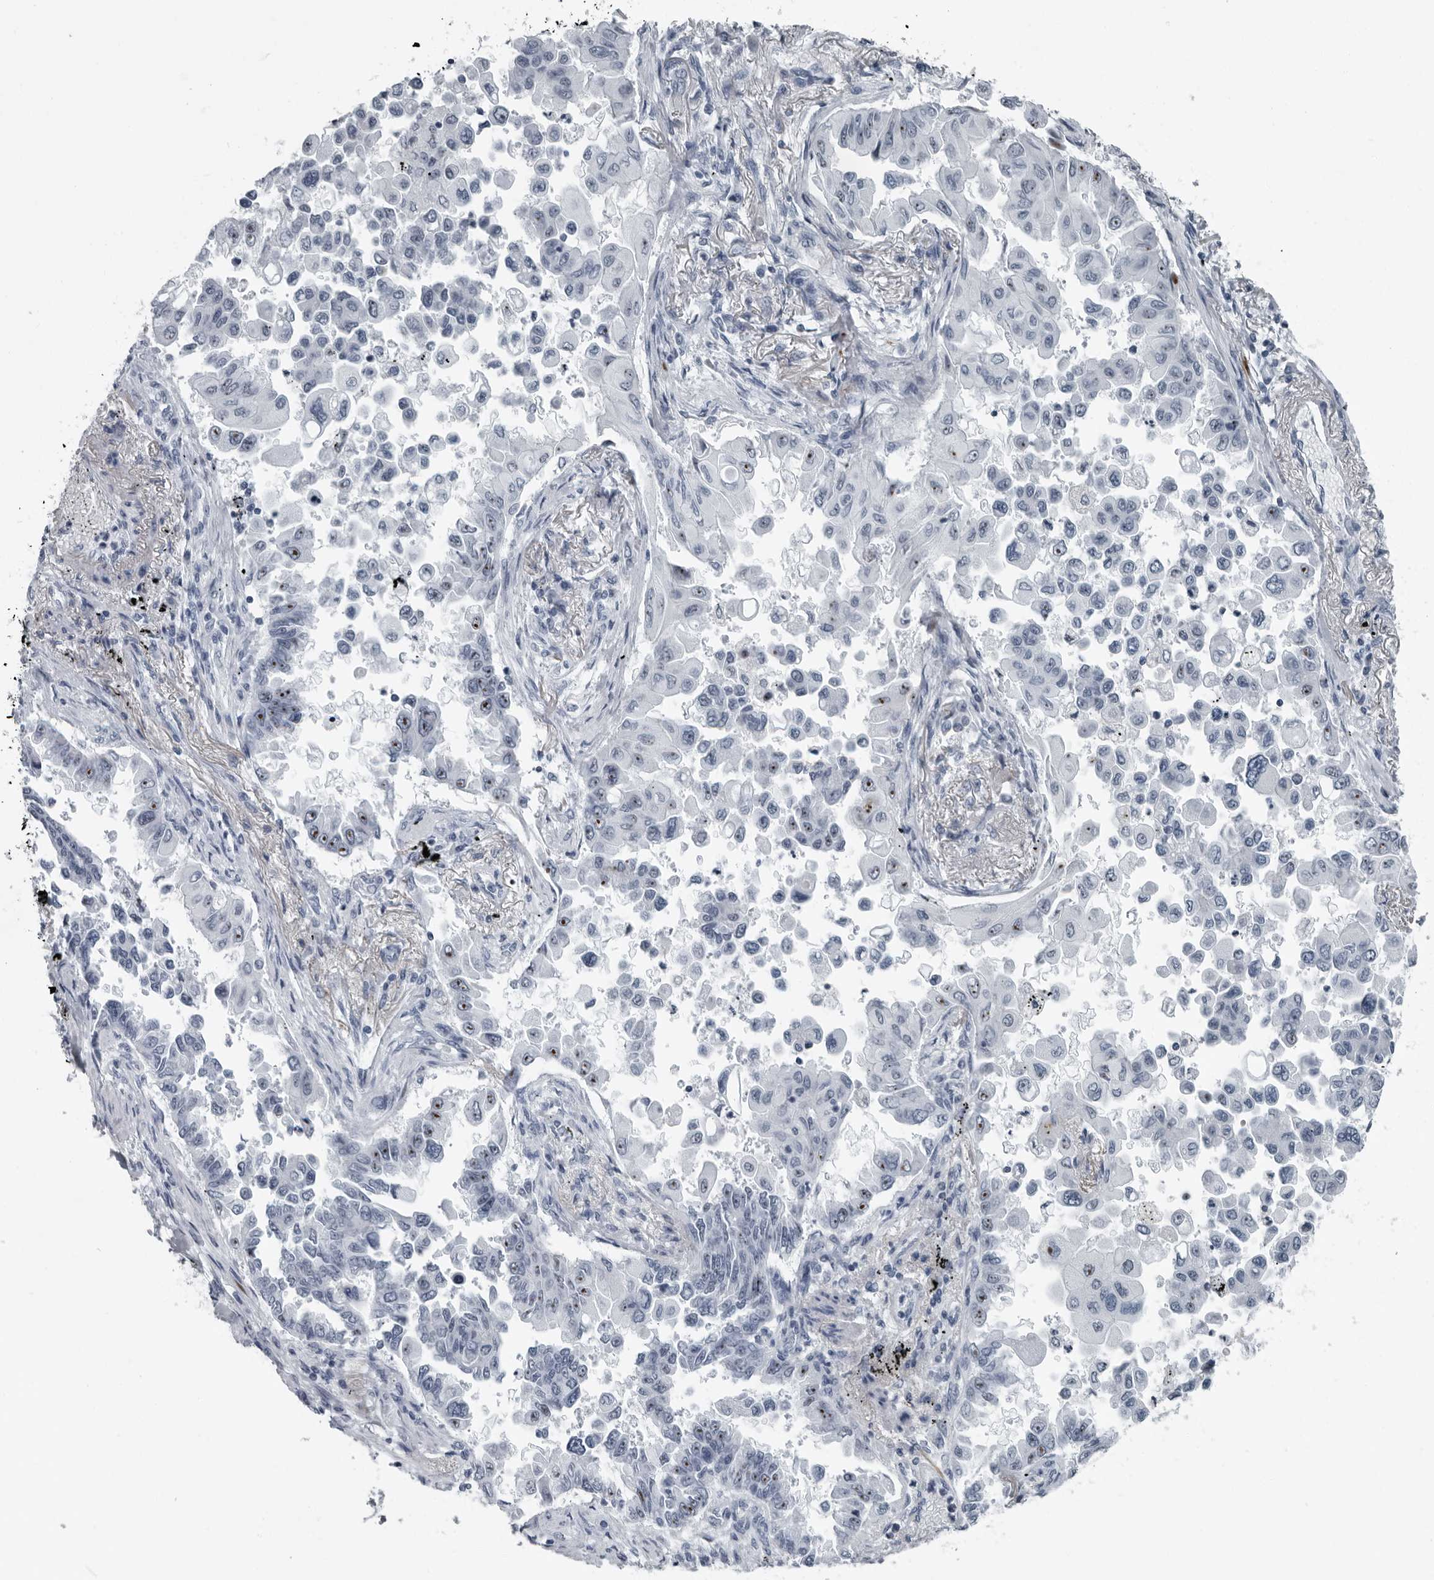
{"staining": {"intensity": "moderate", "quantity": "<25%", "location": "nuclear"}, "tissue": "lung cancer", "cell_type": "Tumor cells", "image_type": "cancer", "snomed": [{"axis": "morphology", "description": "Adenocarcinoma, NOS"}, {"axis": "topography", "description": "Lung"}], "caption": "Immunohistochemistry of human adenocarcinoma (lung) displays low levels of moderate nuclear staining in approximately <25% of tumor cells.", "gene": "PDCD11", "patient": {"sex": "female", "age": 67}}